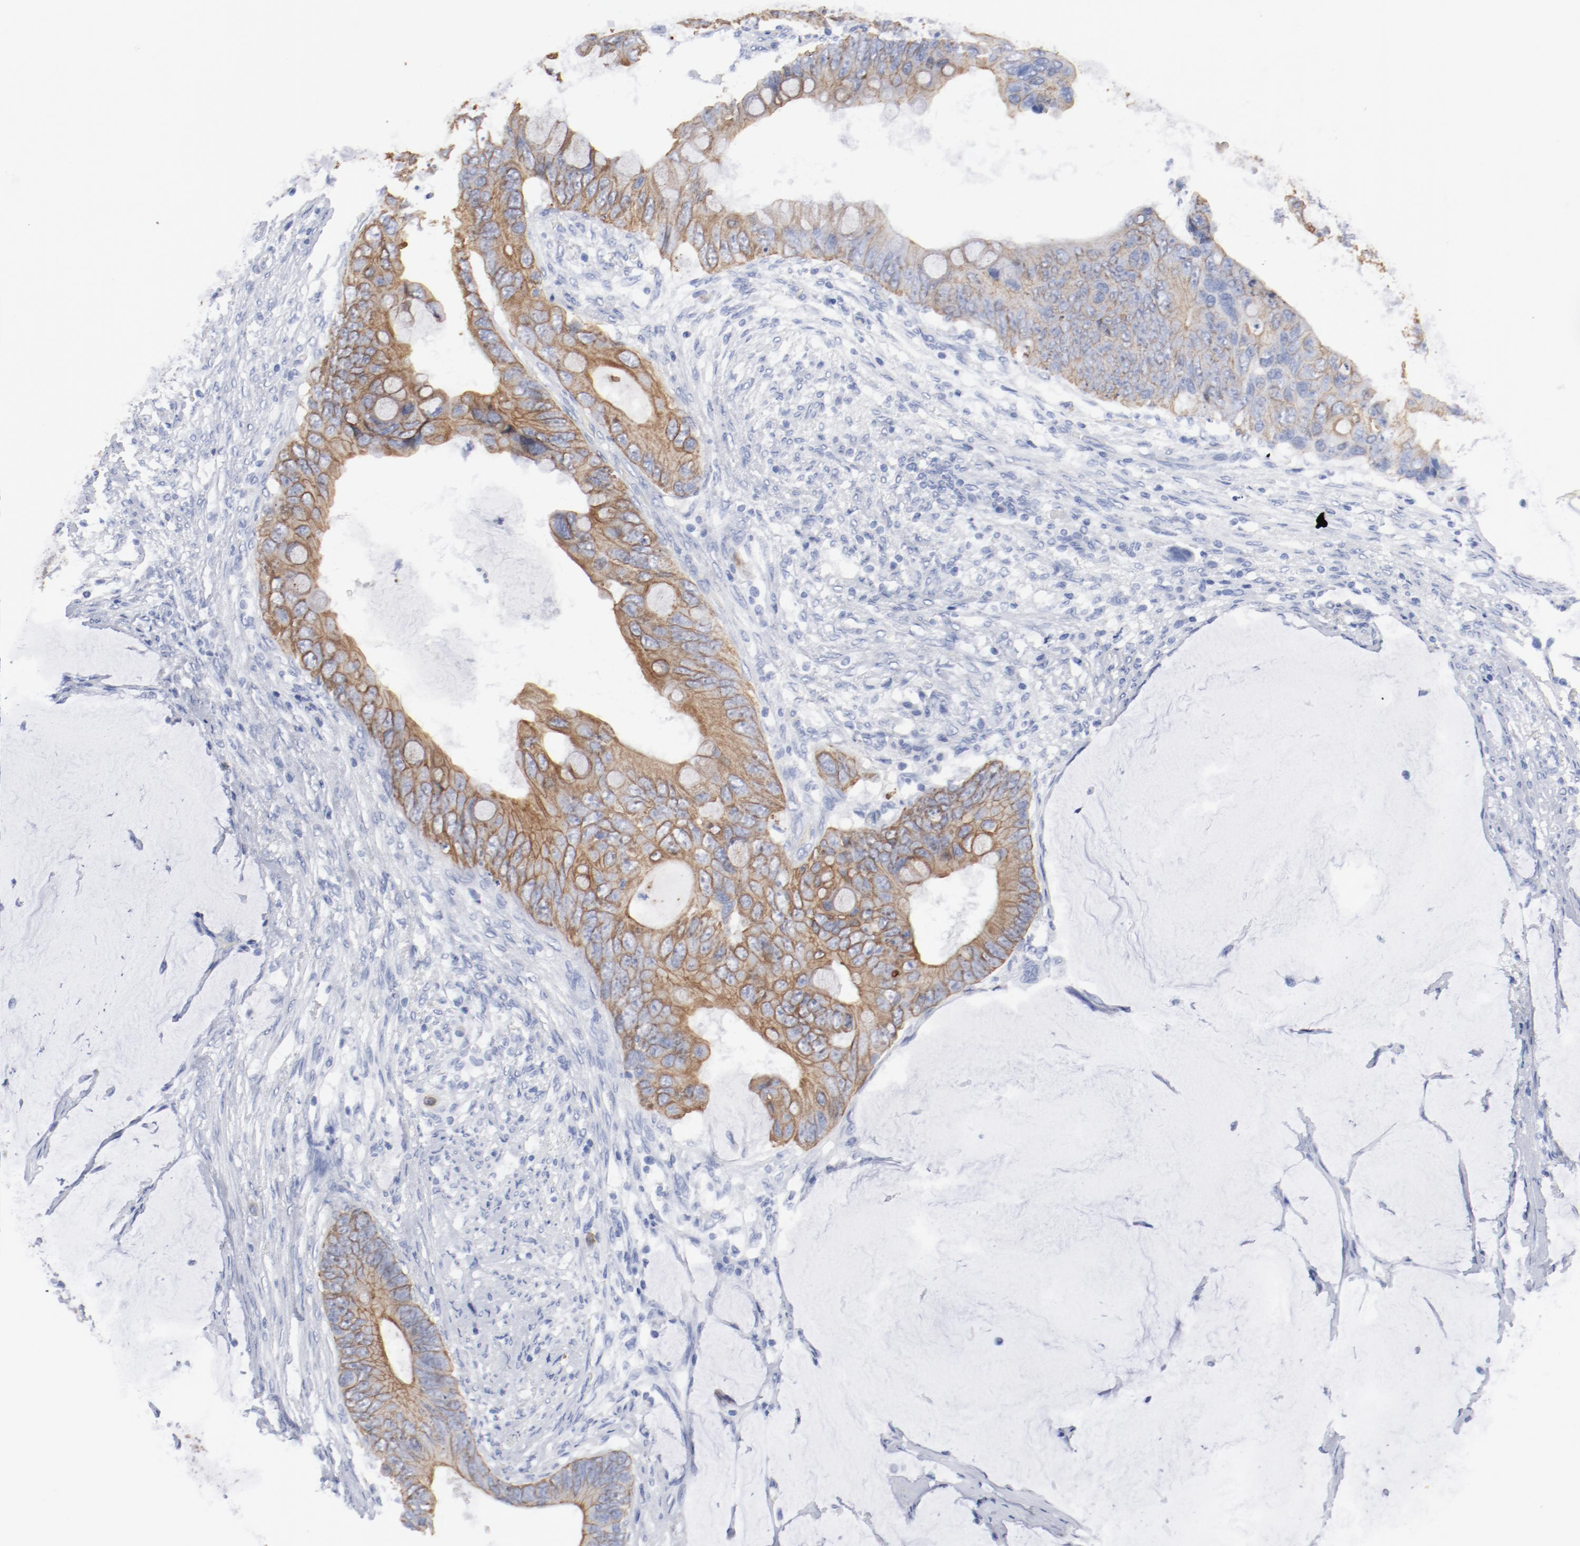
{"staining": {"intensity": "moderate", "quantity": ">75%", "location": "cytoplasmic/membranous"}, "tissue": "colorectal cancer", "cell_type": "Tumor cells", "image_type": "cancer", "snomed": [{"axis": "morphology", "description": "Normal tissue, NOS"}, {"axis": "morphology", "description": "Adenocarcinoma, NOS"}, {"axis": "topography", "description": "Rectum"}, {"axis": "topography", "description": "Peripheral nerve tissue"}], "caption": "Brown immunohistochemical staining in colorectal adenocarcinoma reveals moderate cytoplasmic/membranous positivity in about >75% of tumor cells.", "gene": "TSPAN6", "patient": {"sex": "female", "age": 77}}